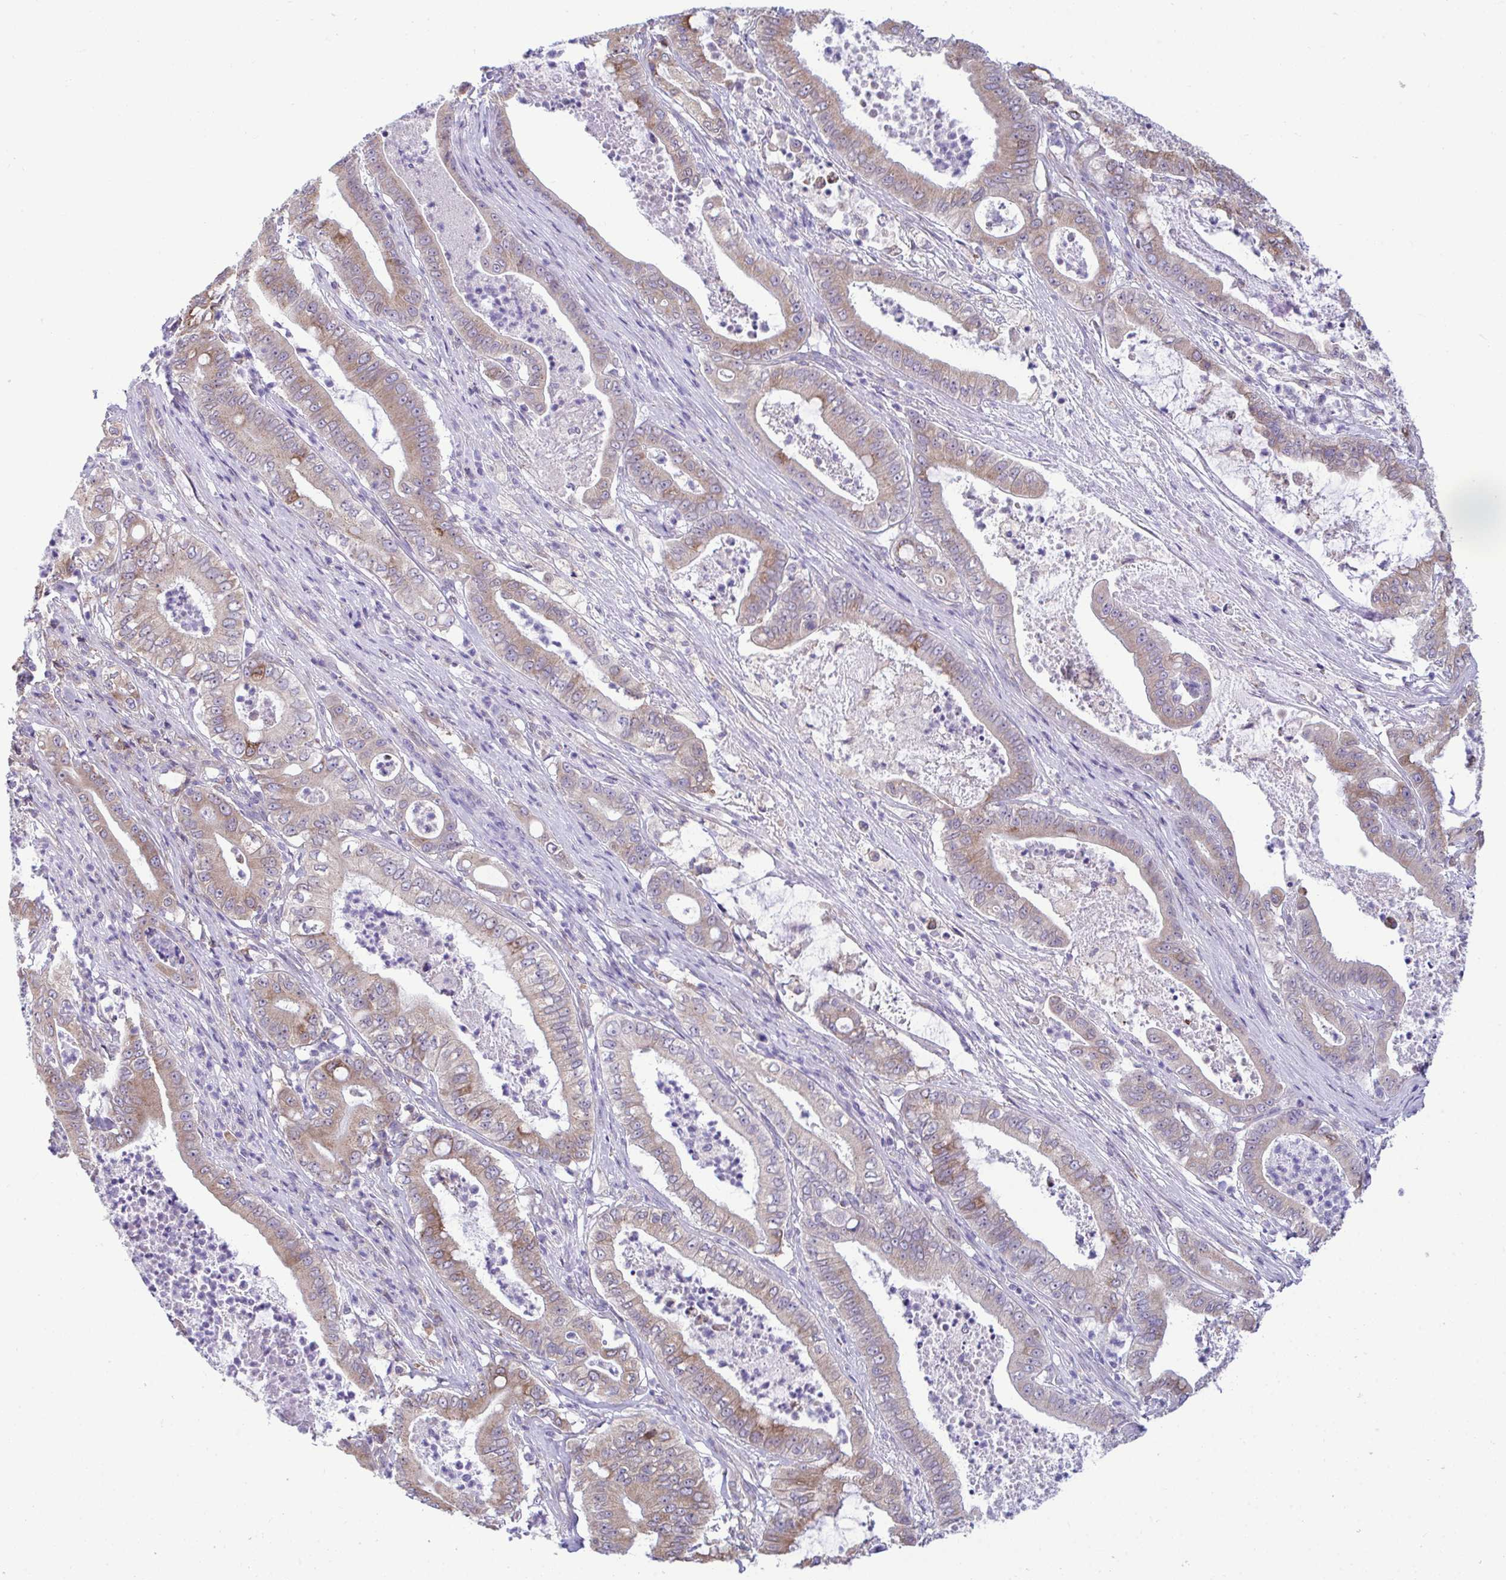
{"staining": {"intensity": "moderate", "quantity": "25%-75%", "location": "cytoplasmic/membranous"}, "tissue": "pancreatic cancer", "cell_type": "Tumor cells", "image_type": "cancer", "snomed": [{"axis": "morphology", "description": "Adenocarcinoma, NOS"}, {"axis": "topography", "description": "Pancreas"}], "caption": "Immunohistochemistry (IHC) staining of pancreatic adenocarcinoma, which reveals medium levels of moderate cytoplasmic/membranous expression in about 25%-75% of tumor cells indicating moderate cytoplasmic/membranous protein staining. The staining was performed using DAB (3,3'-diaminobenzidine) (brown) for protein detection and nuclei were counterstained in hematoxylin (blue).", "gene": "PIGK", "patient": {"sex": "male", "age": 71}}